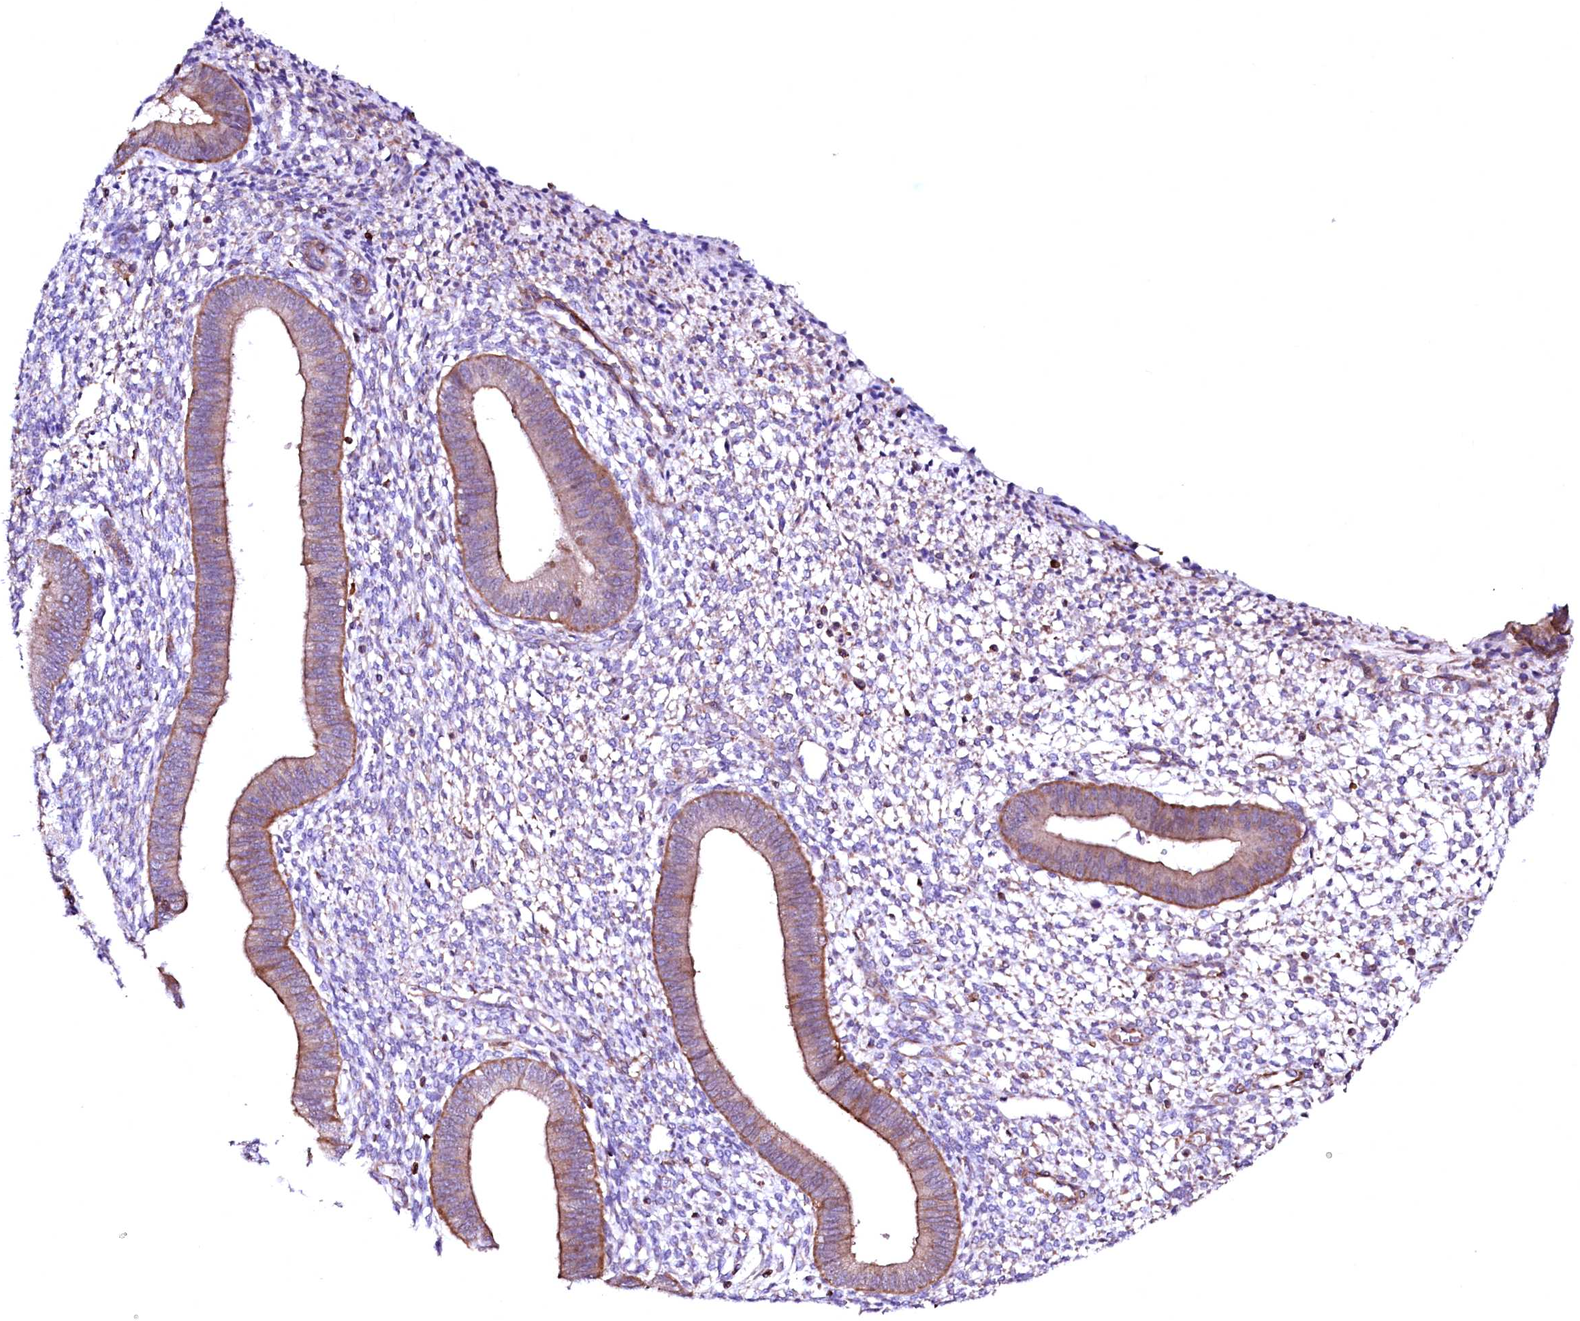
{"staining": {"intensity": "moderate", "quantity": "<25%", "location": "cytoplasmic/membranous"}, "tissue": "endometrium", "cell_type": "Cells in endometrial stroma", "image_type": "normal", "snomed": [{"axis": "morphology", "description": "Normal tissue, NOS"}, {"axis": "topography", "description": "Endometrium"}], "caption": "A brown stain highlights moderate cytoplasmic/membranous staining of a protein in cells in endometrial stroma of normal endometrium. The staining is performed using DAB (3,3'-diaminobenzidine) brown chromogen to label protein expression. The nuclei are counter-stained blue using hematoxylin.", "gene": "GPR176", "patient": {"sex": "female", "age": 46}}